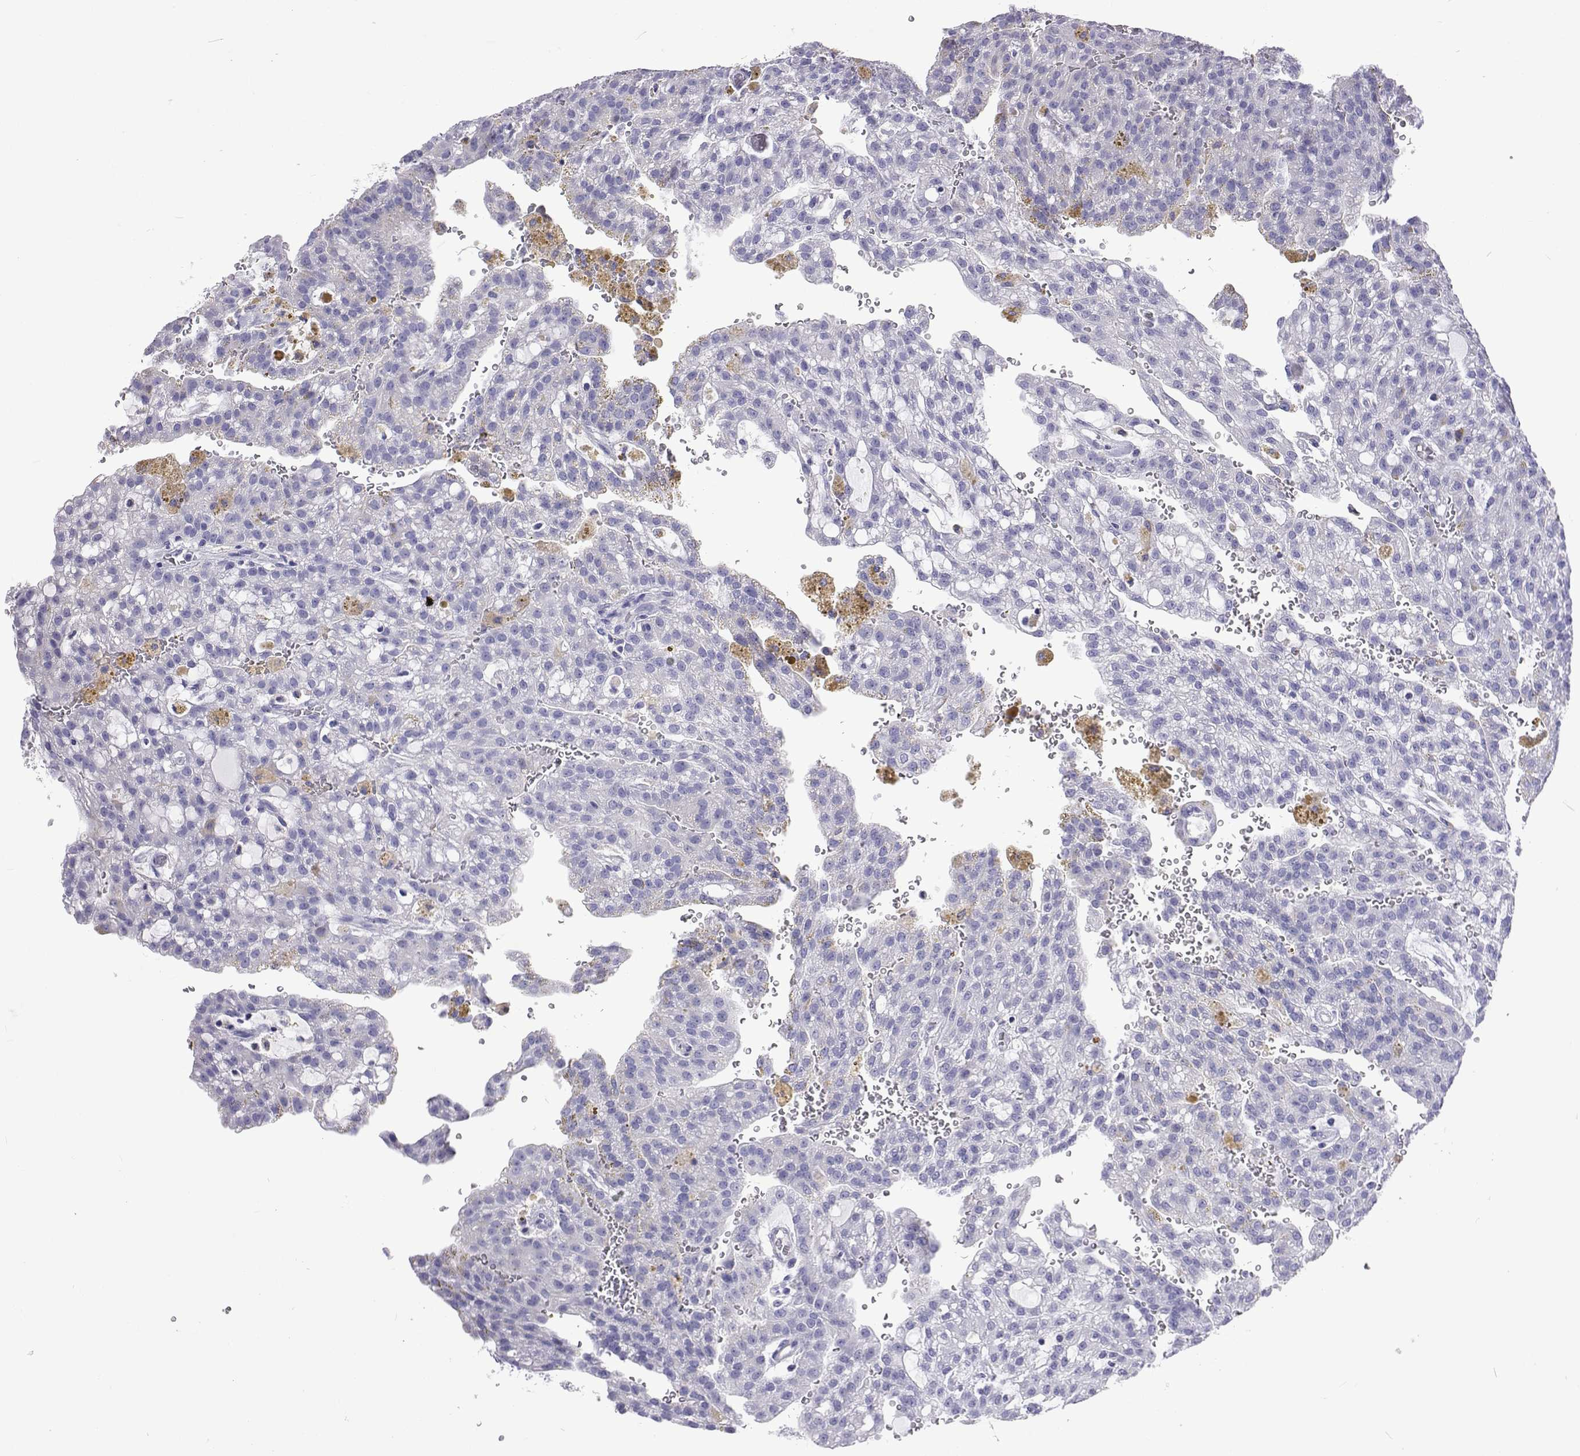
{"staining": {"intensity": "negative", "quantity": "none", "location": "none"}, "tissue": "renal cancer", "cell_type": "Tumor cells", "image_type": "cancer", "snomed": [{"axis": "morphology", "description": "Adenocarcinoma, NOS"}, {"axis": "topography", "description": "Kidney"}], "caption": "This micrograph is of renal cancer (adenocarcinoma) stained with immunohistochemistry (IHC) to label a protein in brown with the nuclei are counter-stained blue. There is no staining in tumor cells.", "gene": "UMODL1", "patient": {"sex": "male", "age": 63}}